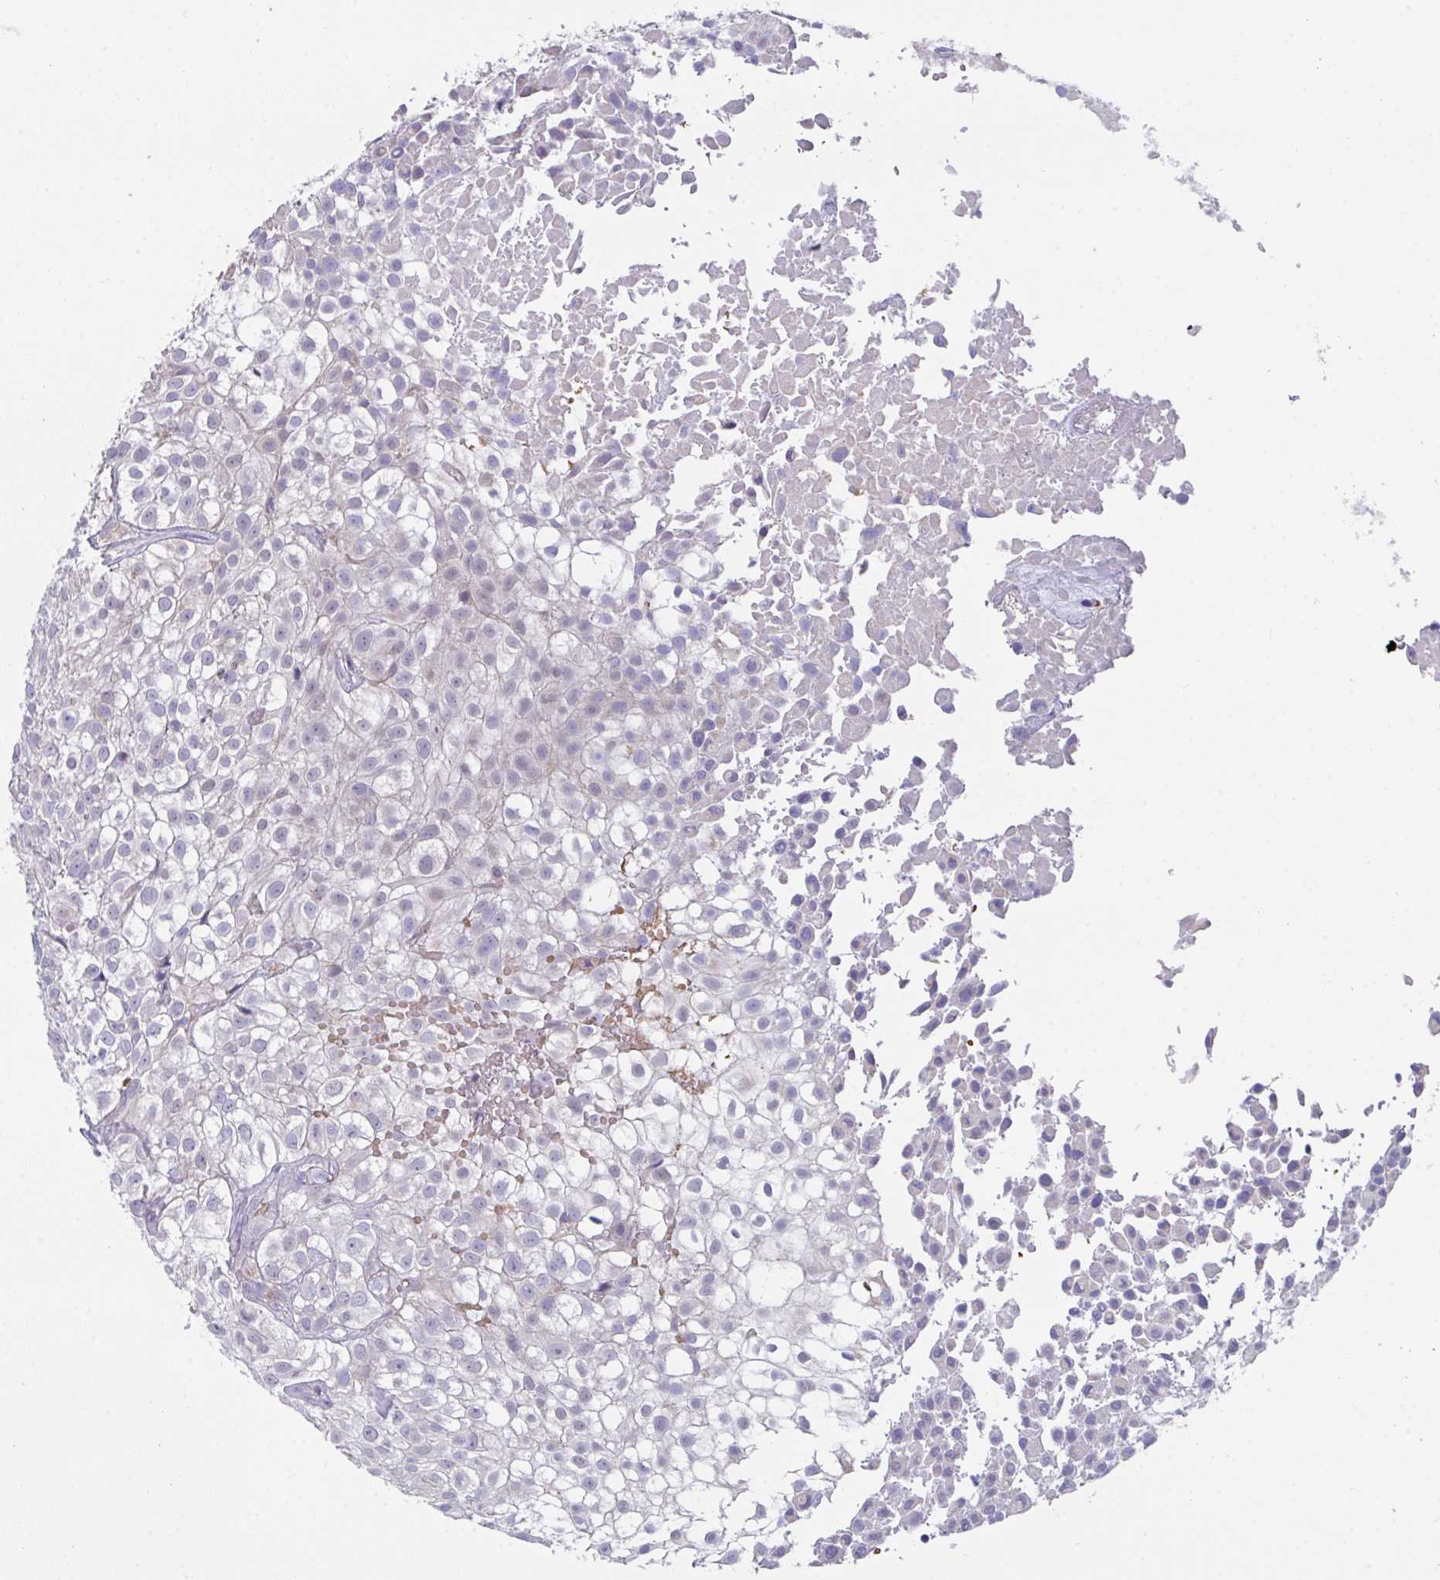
{"staining": {"intensity": "negative", "quantity": "none", "location": "none"}, "tissue": "urothelial cancer", "cell_type": "Tumor cells", "image_type": "cancer", "snomed": [{"axis": "morphology", "description": "Urothelial carcinoma, High grade"}, {"axis": "topography", "description": "Urinary bladder"}], "caption": "Urothelial carcinoma (high-grade) stained for a protein using immunohistochemistry (IHC) displays no staining tumor cells.", "gene": "TFAP2C", "patient": {"sex": "male", "age": 56}}